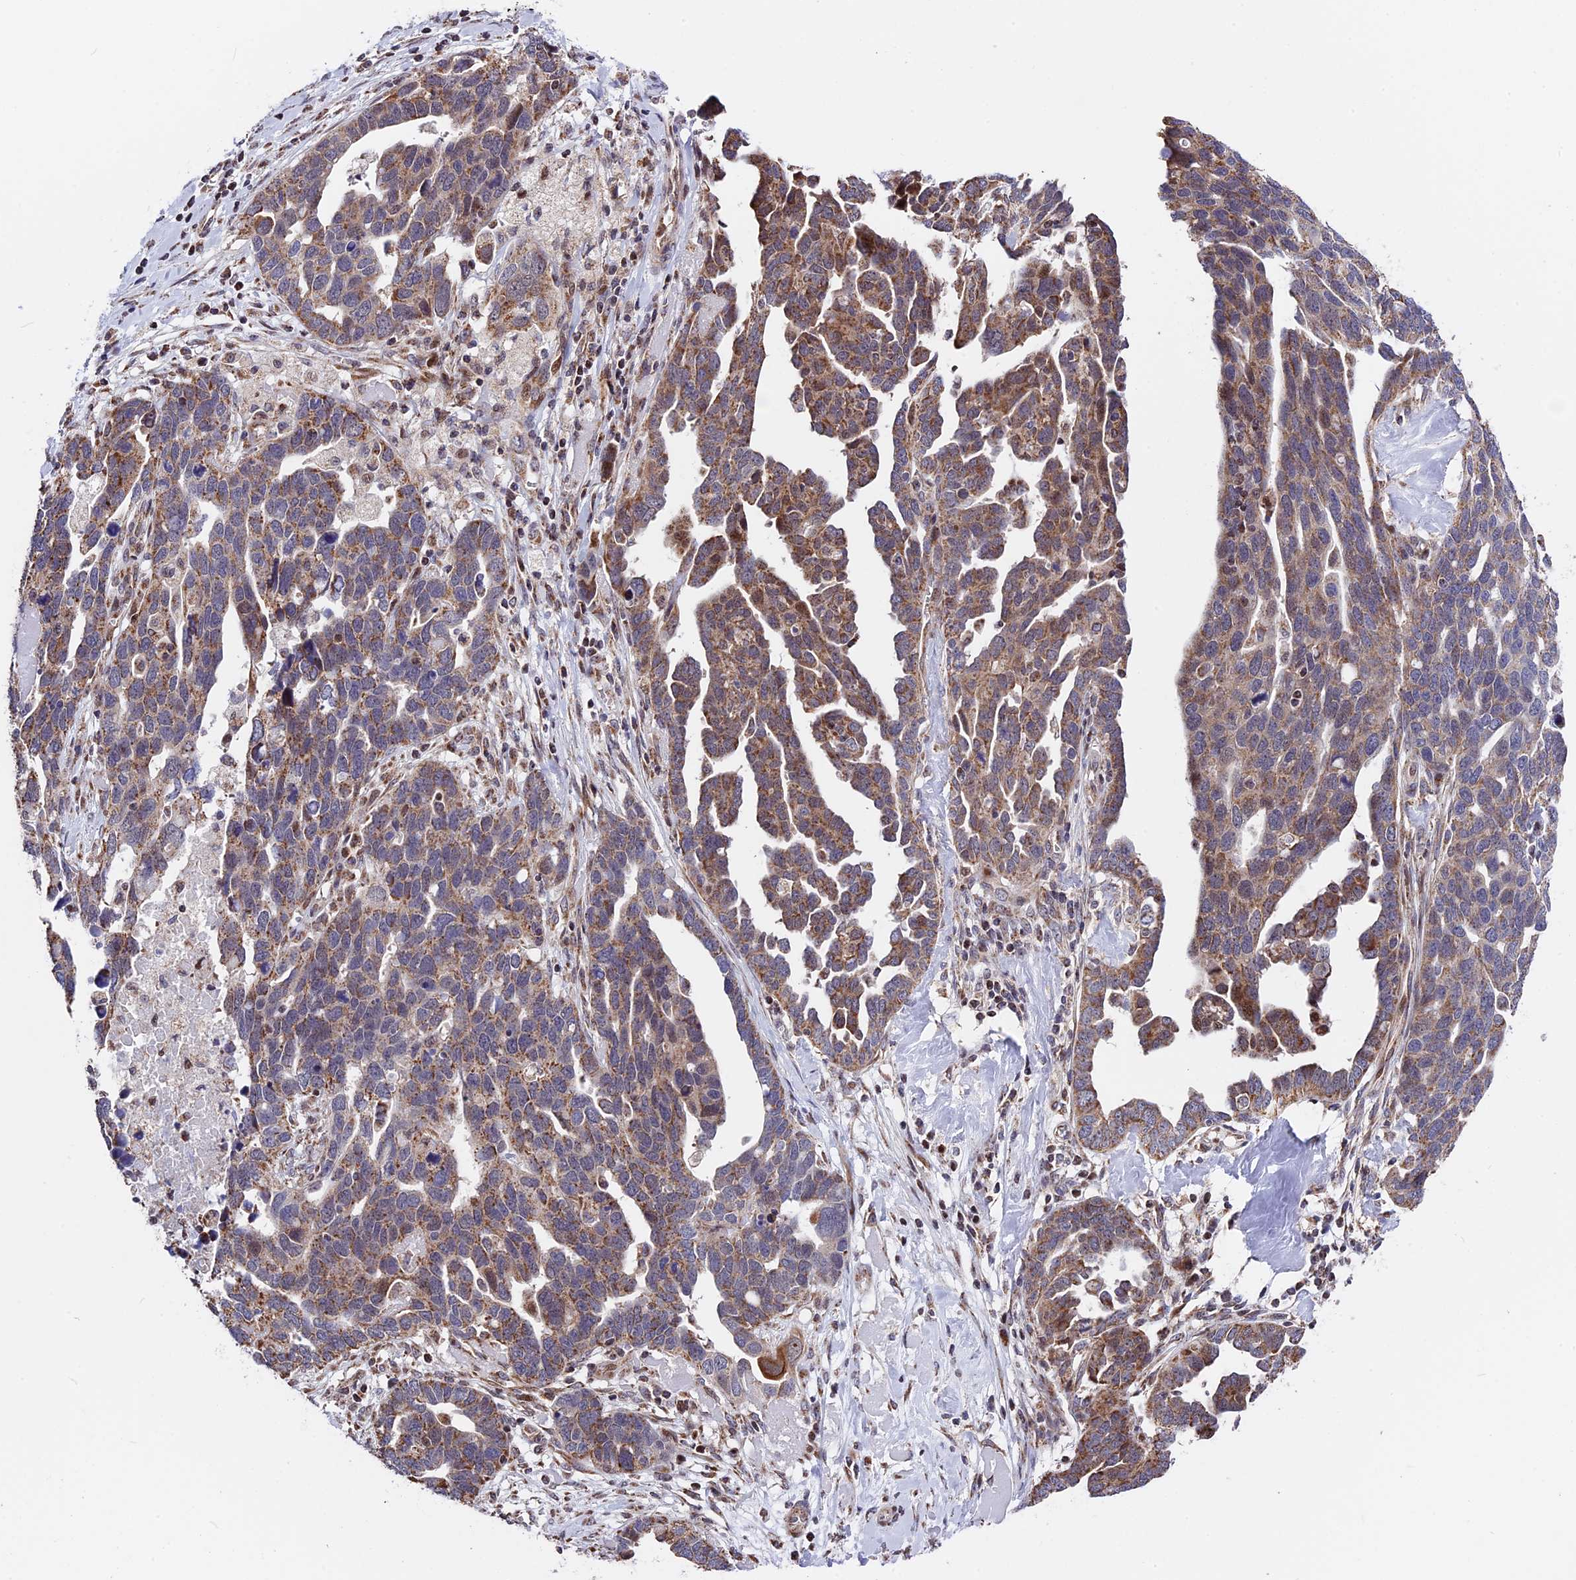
{"staining": {"intensity": "moderate", "quantity": ">75%", "location": "cytoplasmic/membranous"}, "tissue": "ovarian cancer", "cell_type": "Tumor cells", "image_type": "cancer", "snomed": [{"axis": "morphology", "description": "Cystadenocarcinoma, serous, NOS"}, {"axis": "topography", "description": "Ovary"}], "caption": "Moderate cytoplasmic/membranous staining is identified in approximately >75% of tumor cells in ovarian cancer. Ihc stains the protein of interest in brown and the nuclei are stained blue.", "gene": "FAM174C", "patient": {"sex": "female", "age": 54}}